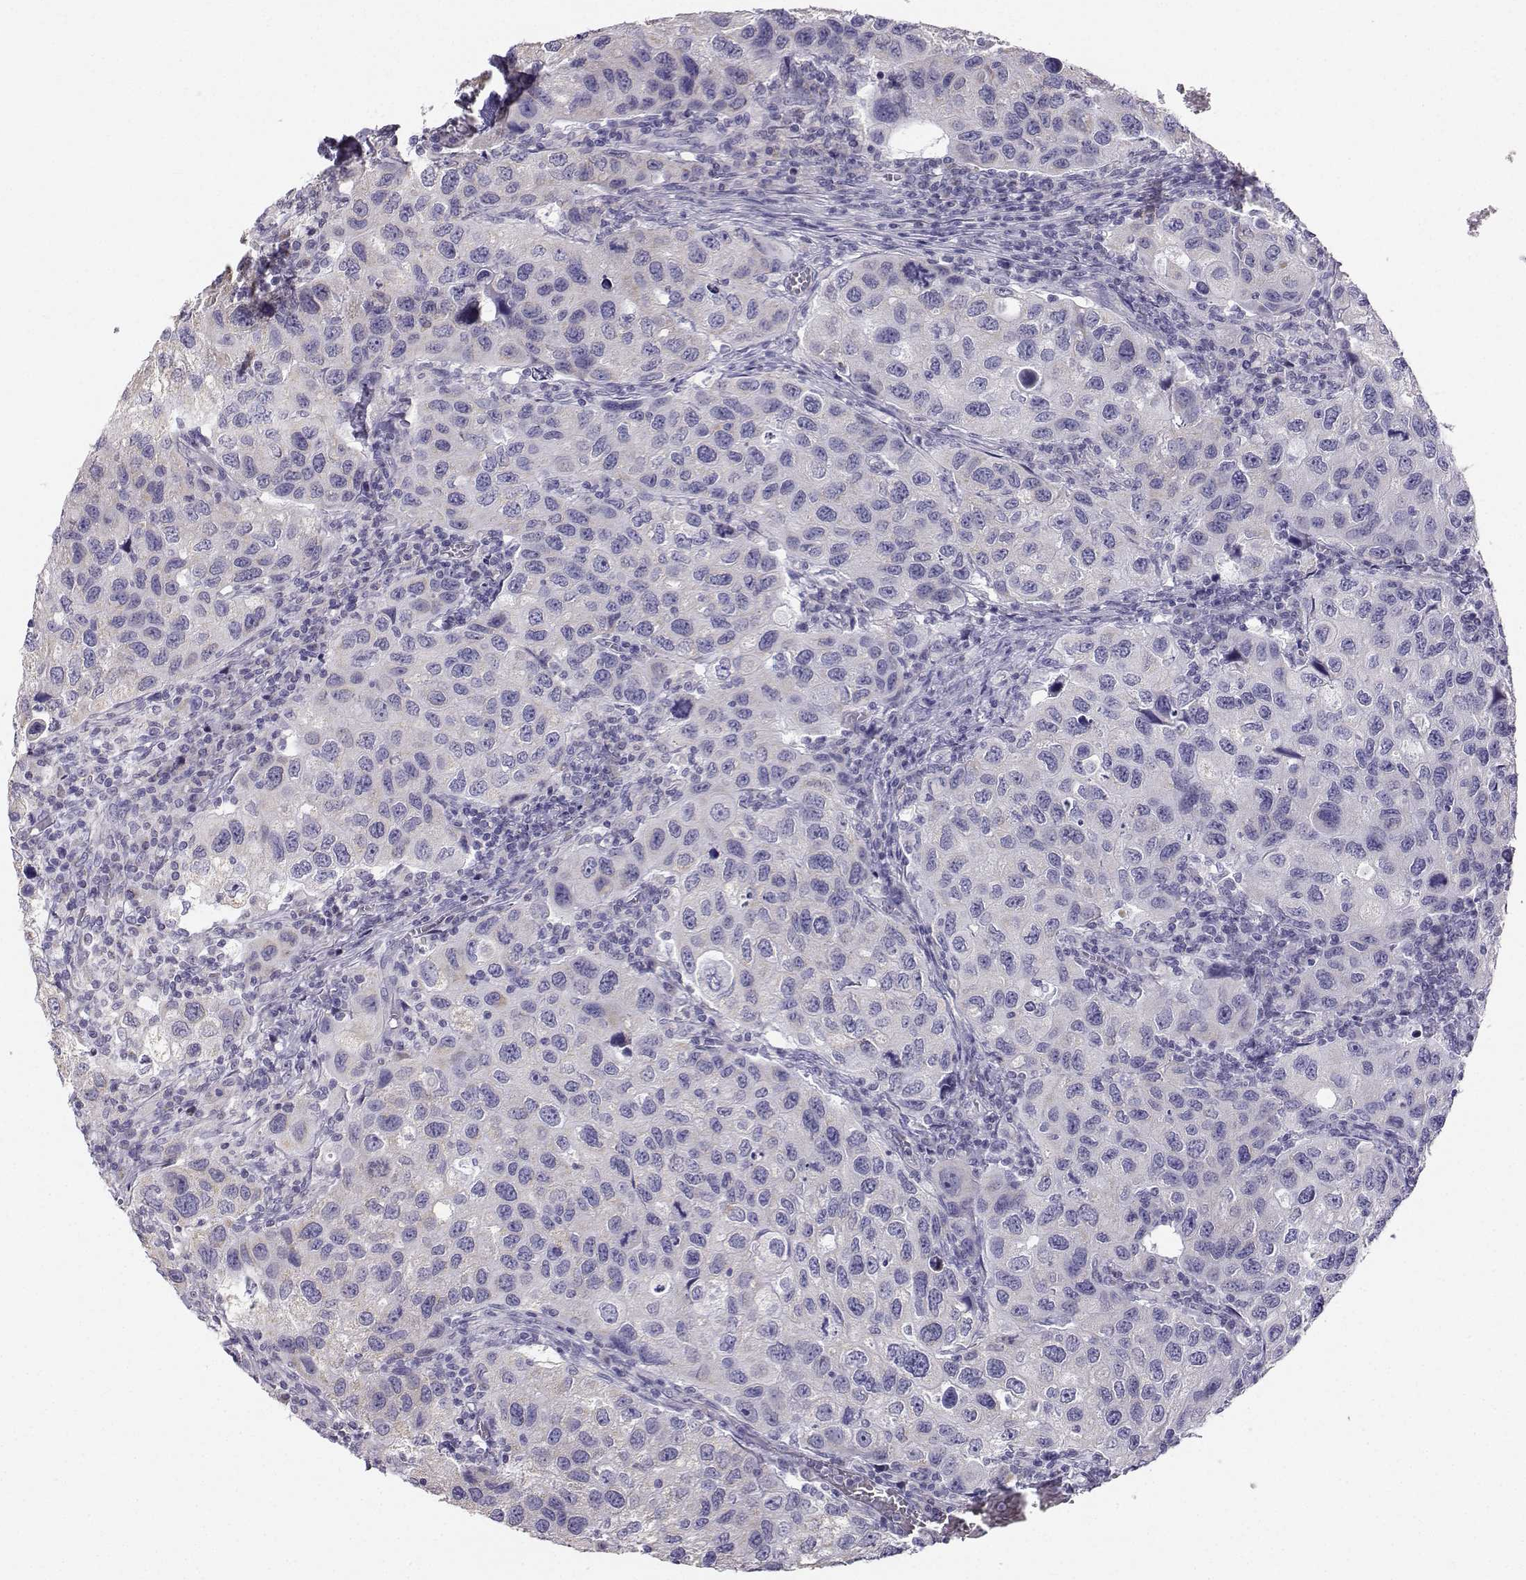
{"staining": {"intensity": "negative", "quantity": "none", "location": "none"}, "tissue": "urothelial cancer", "cell_type": "Tumor cells", "image_type": "cancer", "snomed": [{"axis": "morphology", "description": "Urothelial carcinoma, High grade"}, {"axis": "topography", "description": "Urinary bladder"}], "caption": "High-grade urothelial carcinoma stained for a protein using IHC demonstrates no staining tumor cells.", "gene": "AVP", "patient": {"sex": "male", "age": 79}}